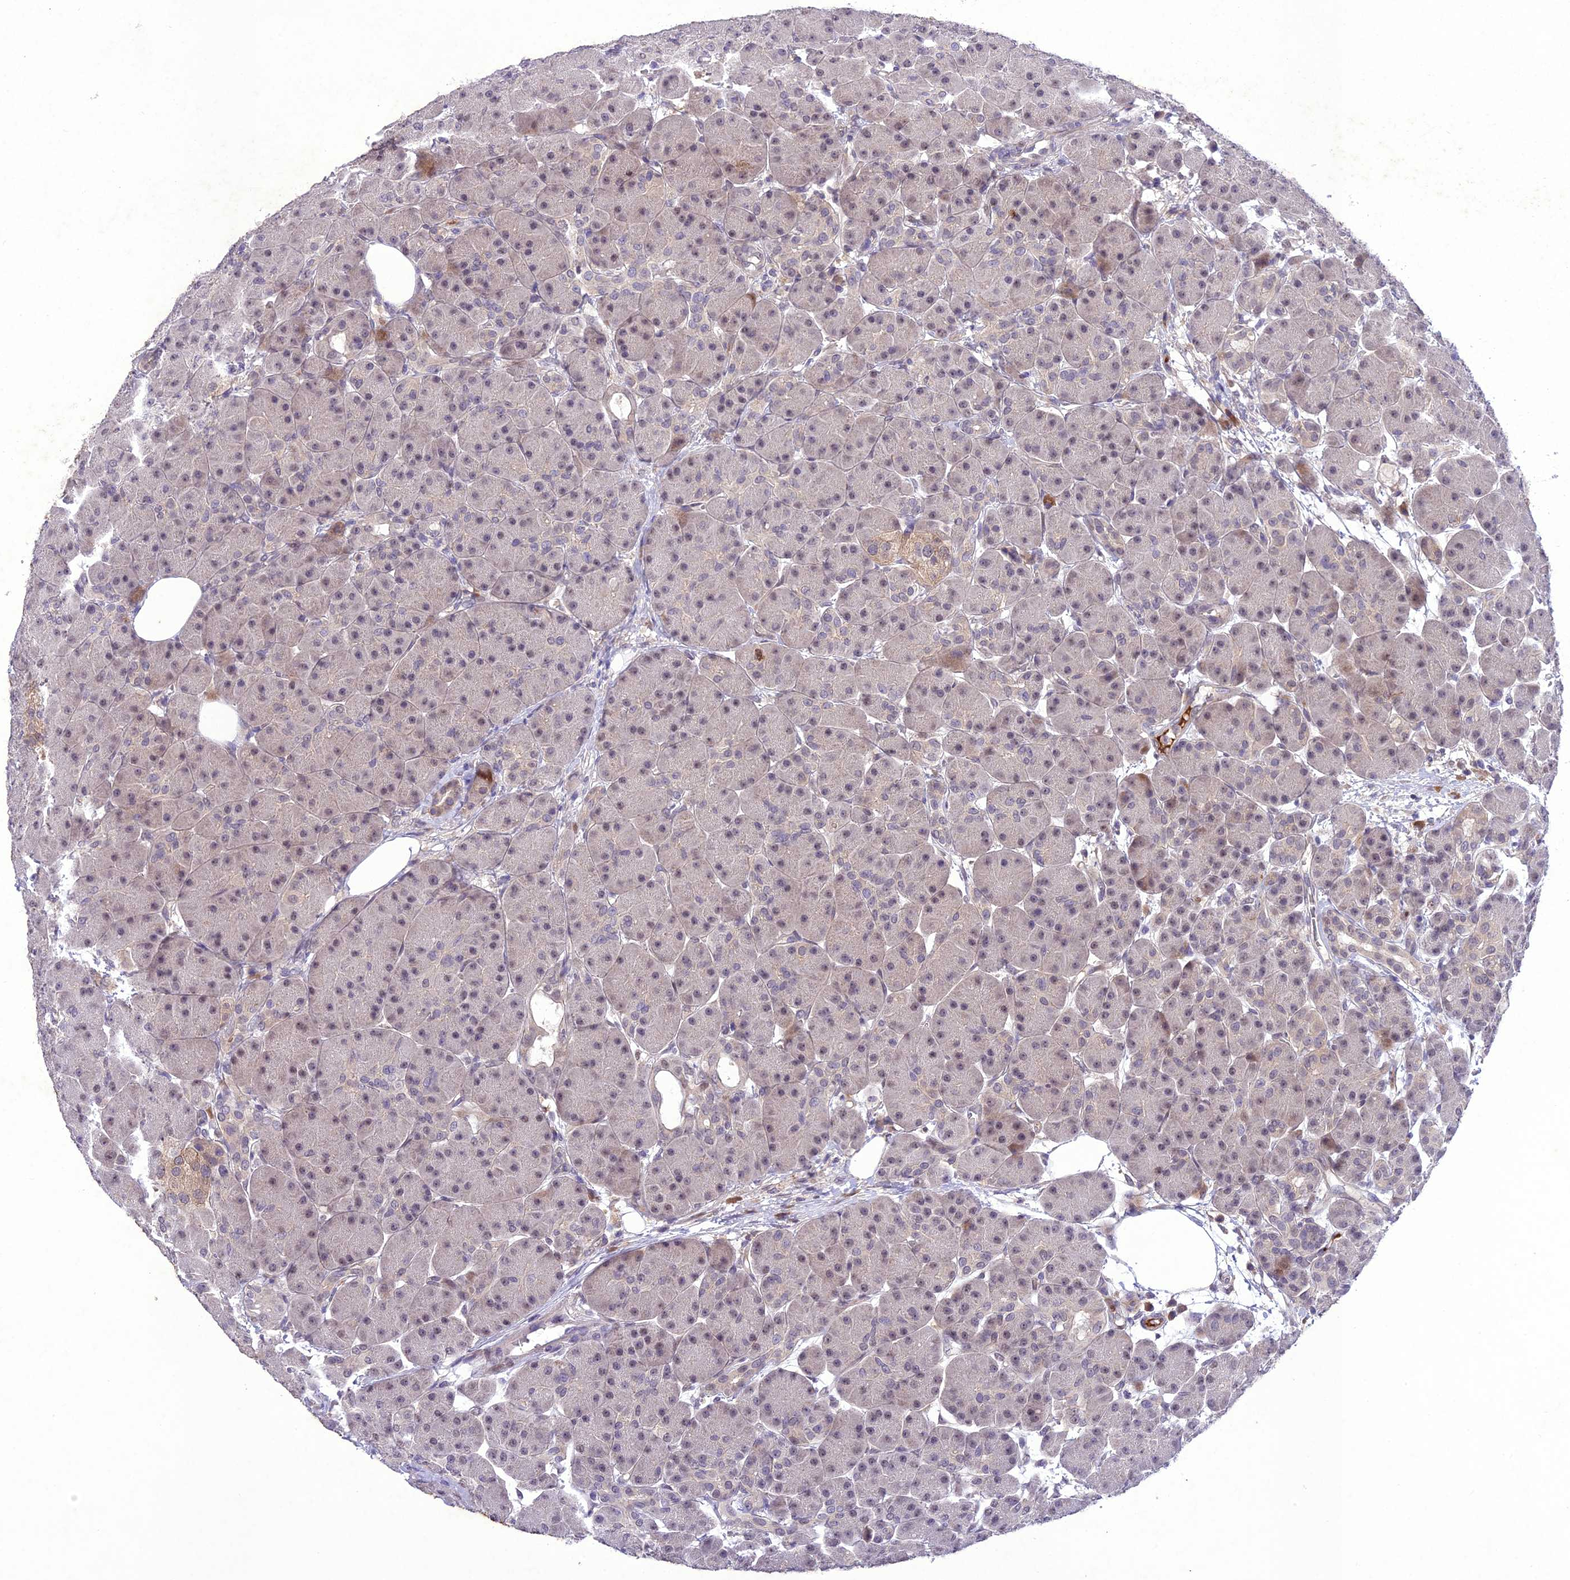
{"staining": {"intensity": "weak", "quantity": "25%-75%", "location": "nuclear"}, "tissue": "pancreas", "cell_type": "Exocrine glandular cells", "image_type": "normal", "snomed": [{"axis": "morphology", "description": "Normal tissue, NOS"}, {"axis": "topography", "description": "Pancreas"}], "caption": "Immunohistochemistry (IHC) of benign pancreas reveals low levels of weak nuclear positivity in approximately 25%-75% of exocrine glandular cells.", "gene": "ANKRD52", "patient": {"sex": "male", "age": 63}}